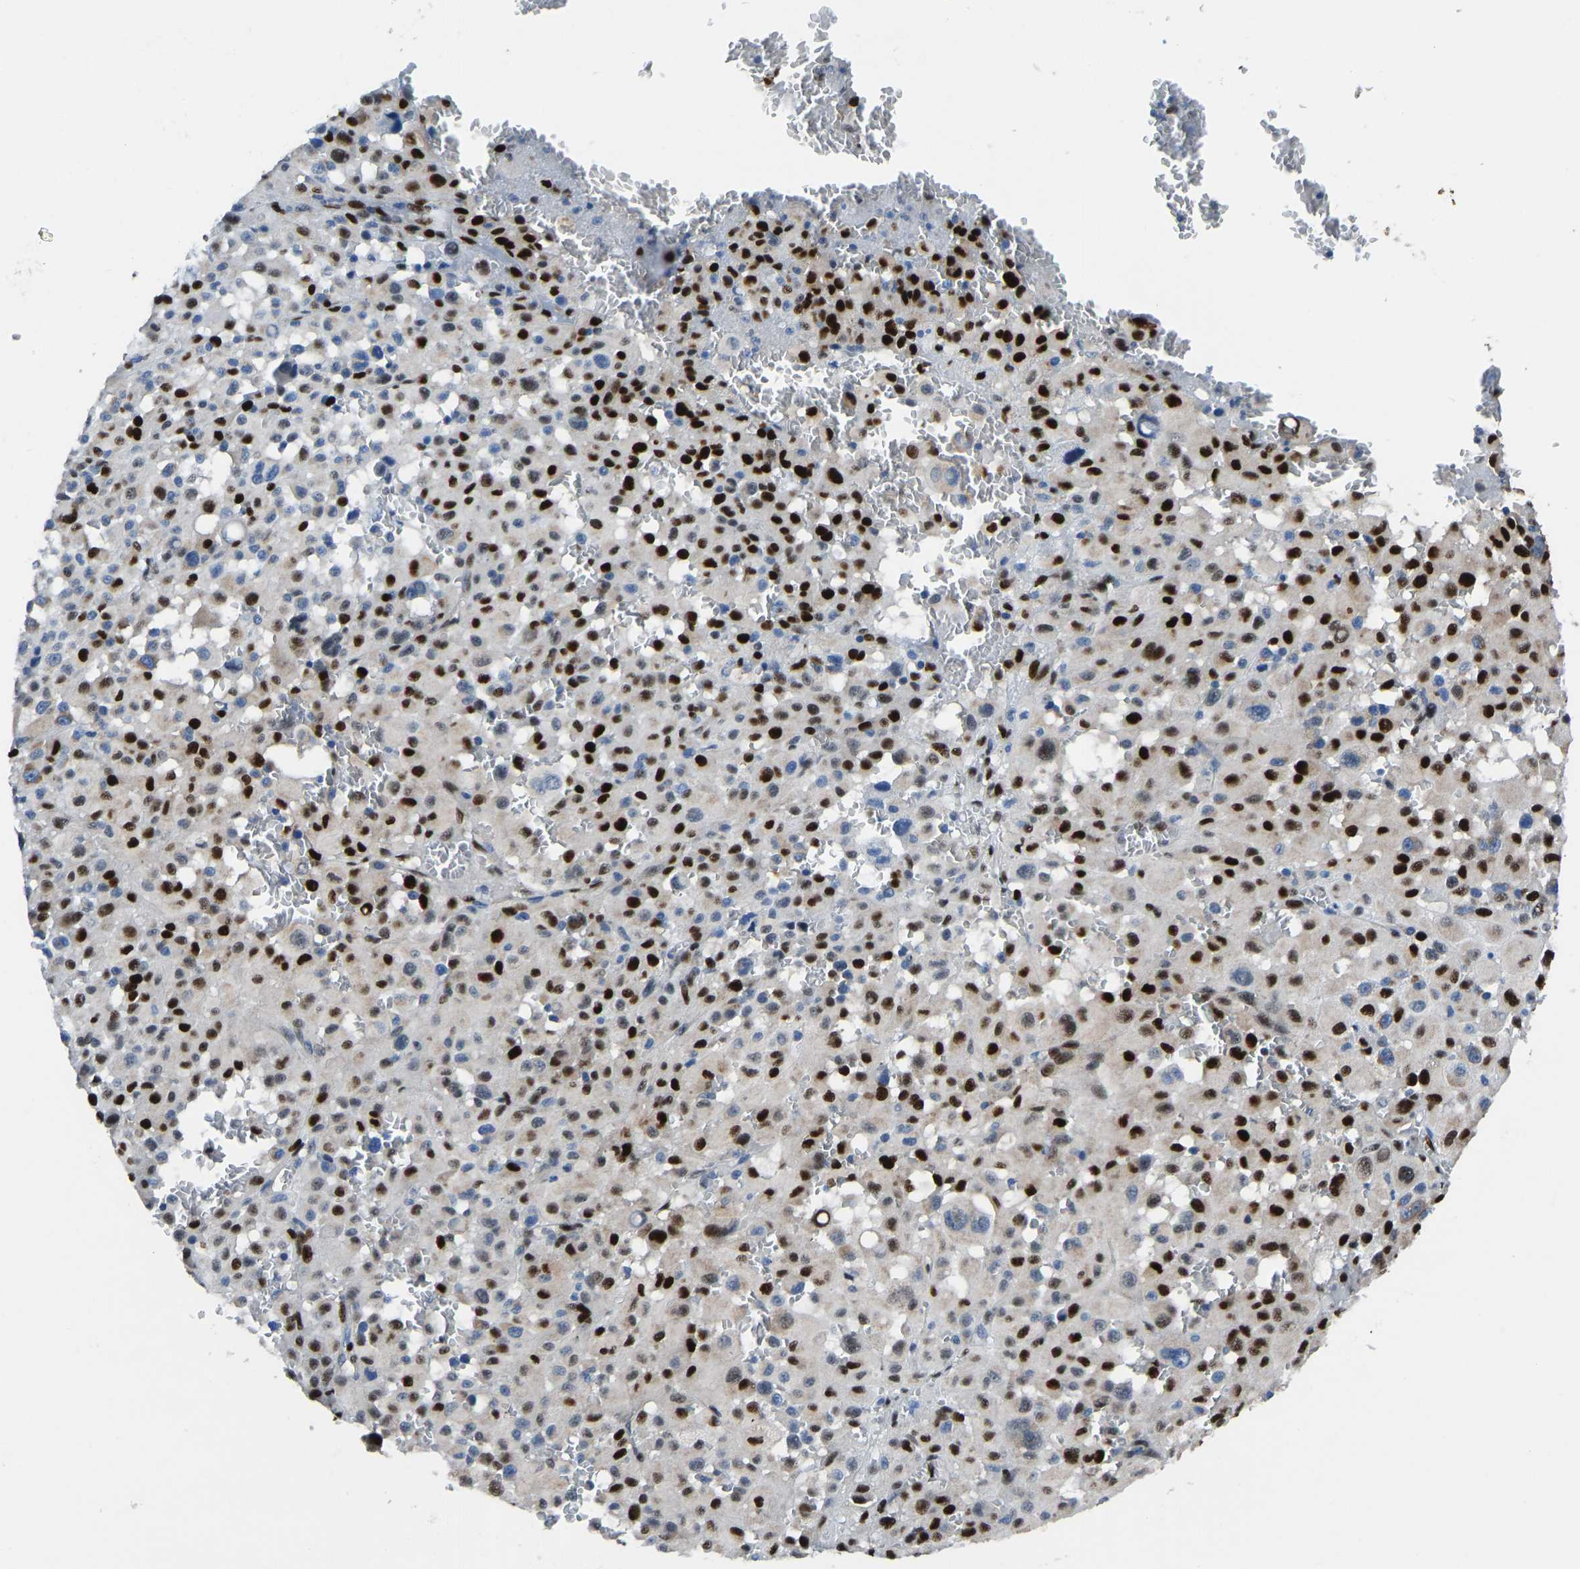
{"staining": {"intensity": "strong", "quantity": ">75%", "location": "nuclear"}, "tissue": "melanoma", "cell_type": "Tumor cells", "image_type": "cancer", "snomed": [{"axis": "morphology", "description": "Malignant melanoma, Metastatic site"}, {"axis": "topography", "description": "Skin"}], "caption": "An image of human malignant melanoma (metastatic site) stained for a protein demonstrates strong nuclear brown staining in tumor cells. Using DAB (3,3'-diaminobenzidine) (brown) and hematoxylin (blue) stains, captured at high magnification using brightfield microscopy.", "gene": "EGR1", "patient": {"sex": "female", "age": 74}}